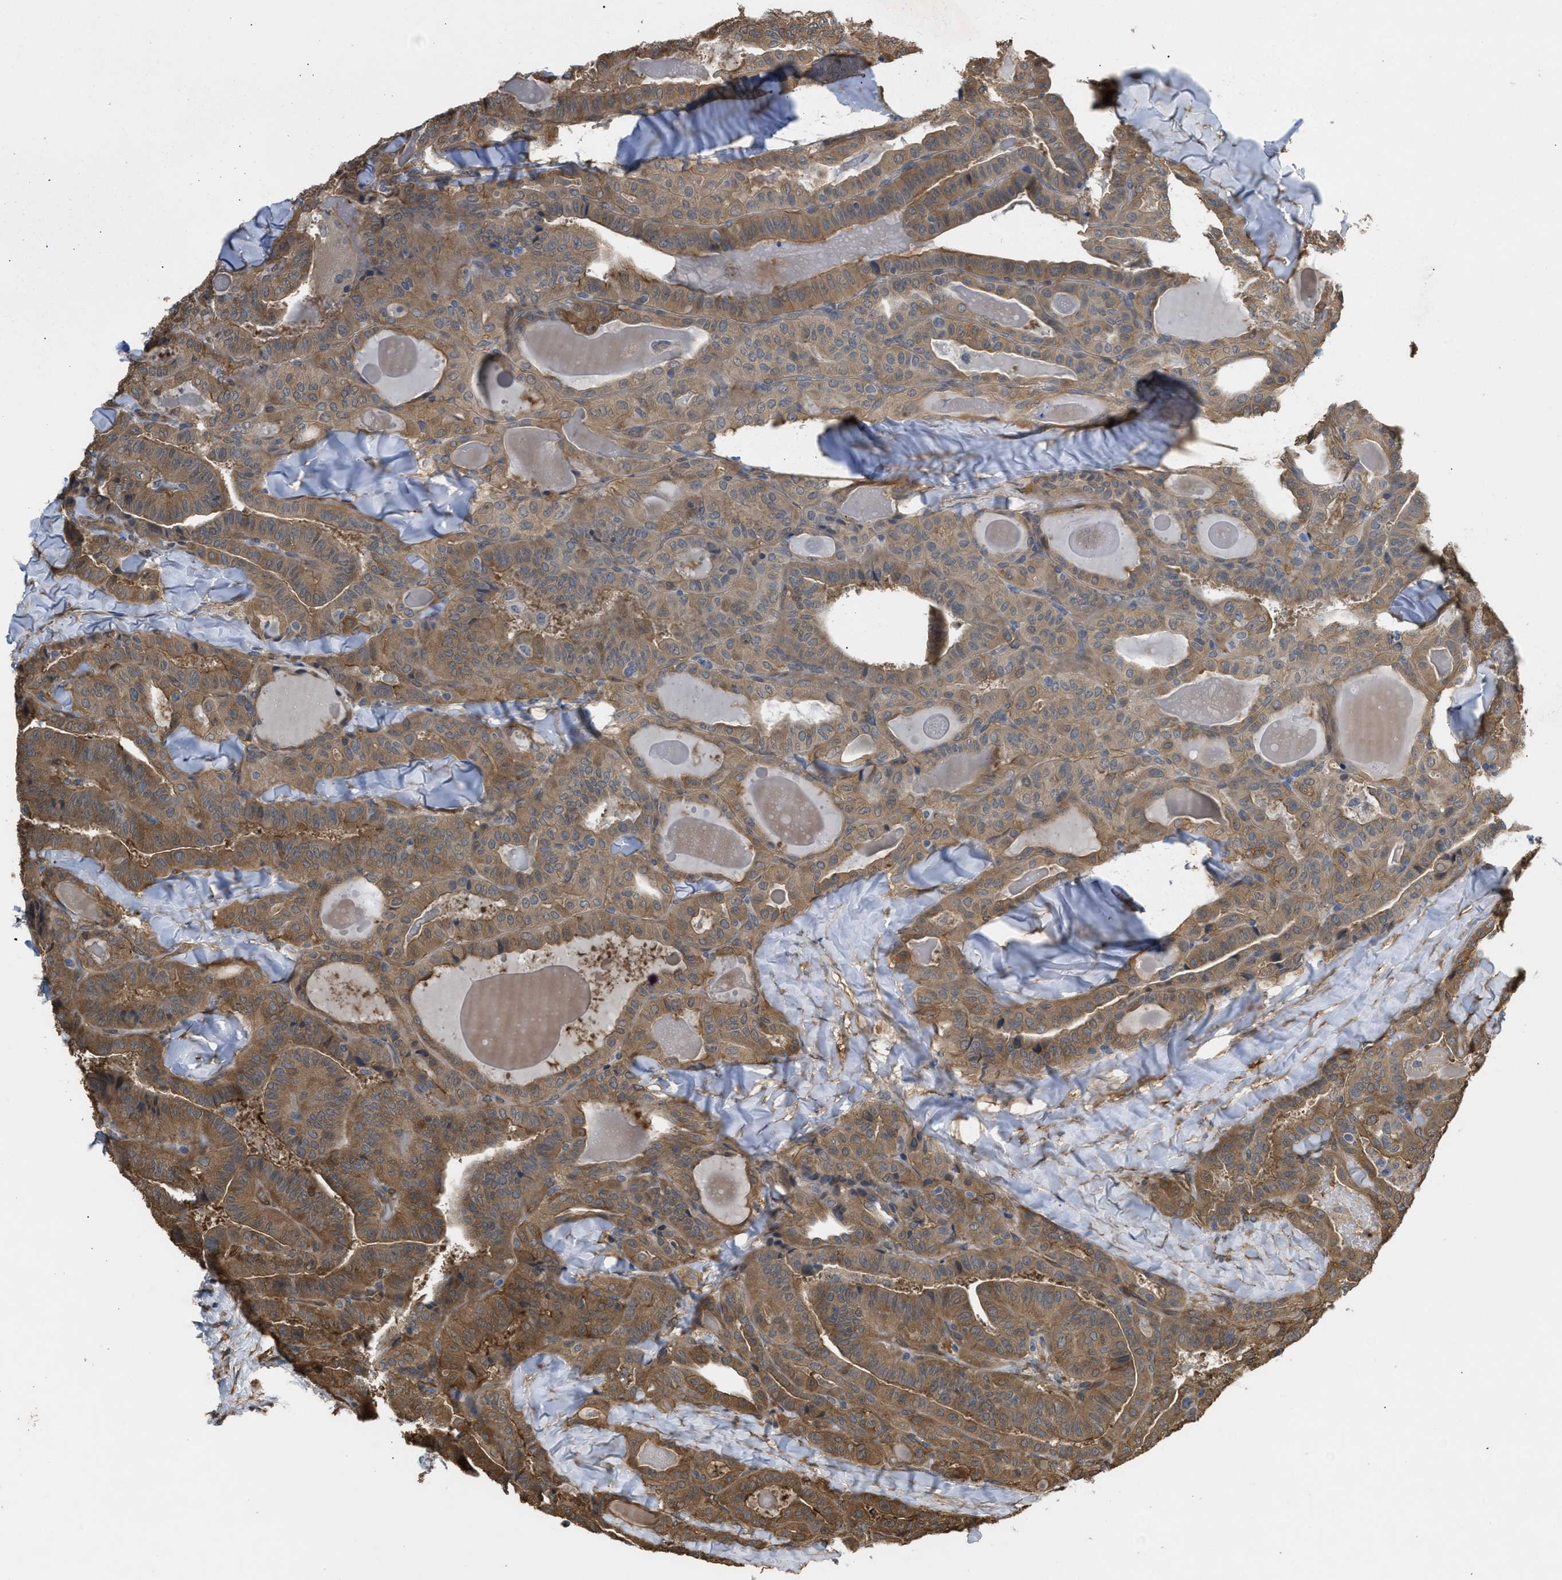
{"staining": {"intensity": "weak", "quantity": ">75%", "location": "cytoplasmic/membranous"}, "tissue": "thyroid cancer", "cell_type": "Tumor cells", "image_type": "cancer", "snomed": [{"axis": "morphology", "description": "Papillary adenocarcinoma, NOS"}, {"axis": "topography", "description": "Thyroid gland"}], "caption": "Immunohistochemical staining of human papillary adenocarcinoma (thyroid) reveals weak cytoplasmic/membranous protein positivity in approximately >75% of tumor cells. The protein is shown in brown color, while the nuclei are stained blue.", "gene": "BAG3", "patient": {"sex": "male", "age": 77}}